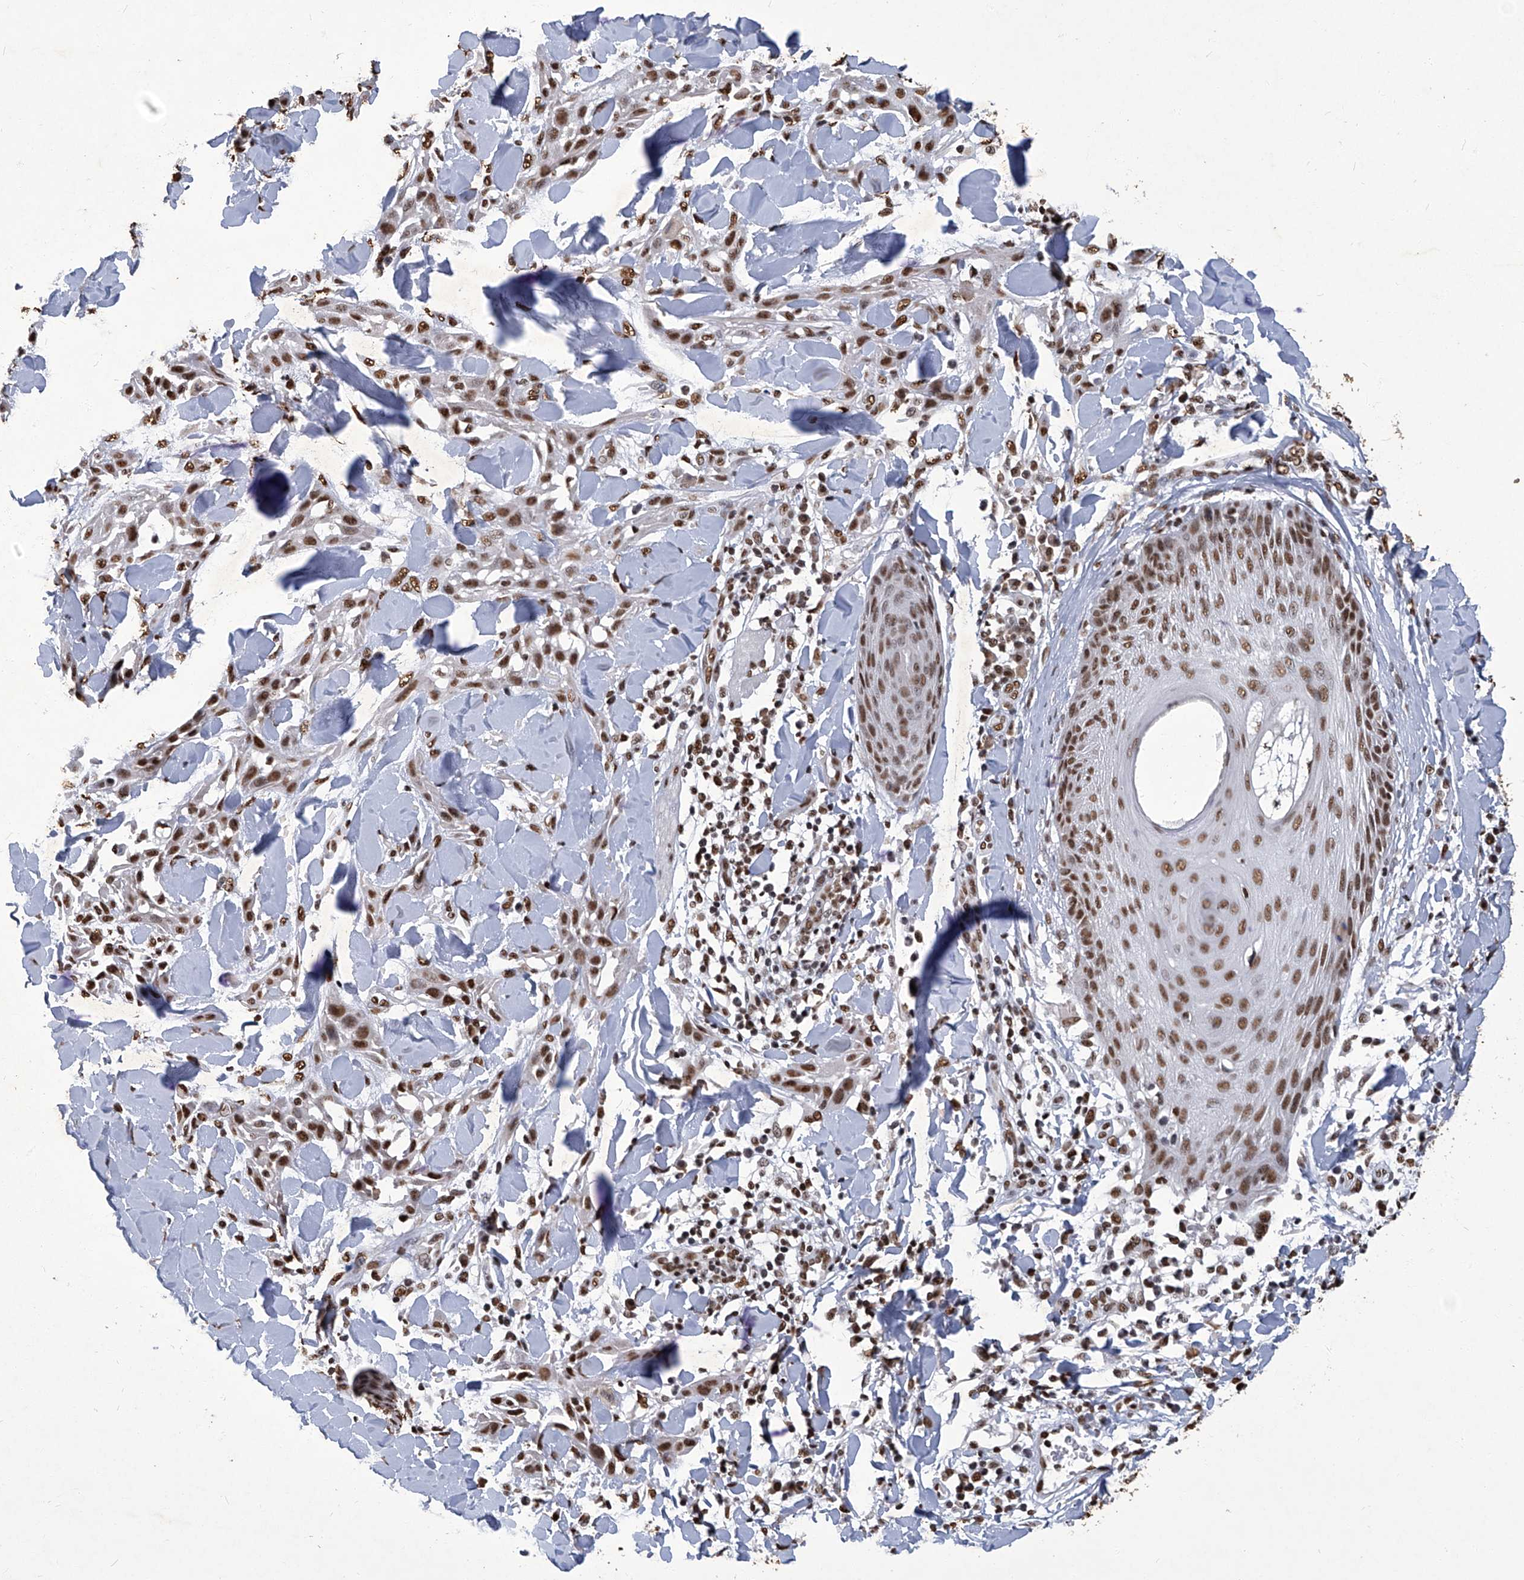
{"staining": {"intensity": "moderate", "quantity": ">75%", "location": "nuclear"}, "tissue": "skin cancer", "cell_type": "Tumor cells", "image_type": "cancer", "snomed": [{"axis": "morphology", "description": "Squamous cell carcinoma, NOS"}, {"axis": "topography", "description": "Skin"}], "caption": "Immunohistochemical staining of skin cancer exhibits medium levels of moderate nuclear expression in about >75% of tumor cells. The staining is performed using DAB brown chromogen to label protein expression. The nuclei are counter-stained blue using hematoxylin.", "gene": "HBP1", "patient": {"sex": "male", "age": 24}}